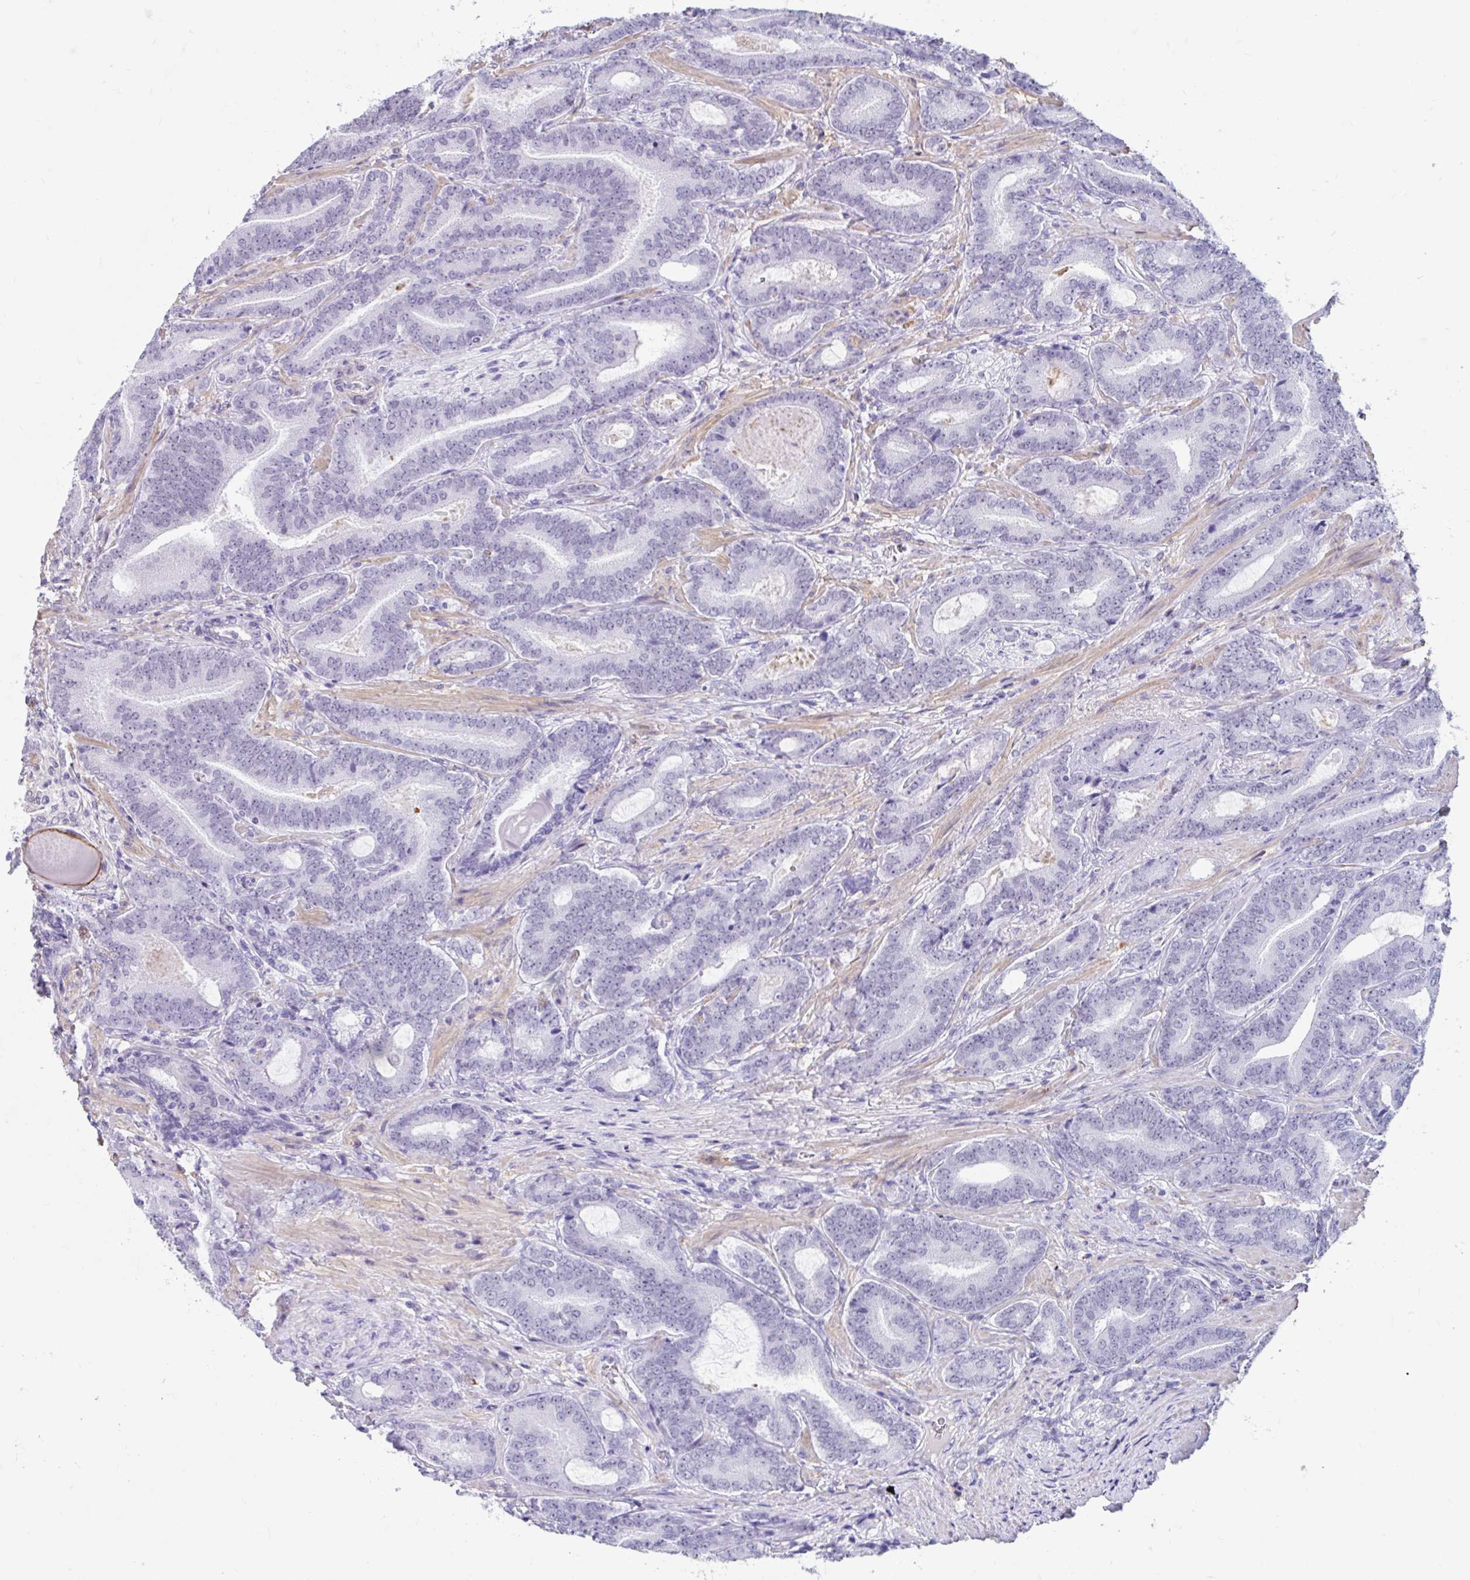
{"staining": {"intensity": "negative", "quantity": "none", "location": "none"}, "tissue": "prostate cancer", "cell_type": "Tumor cells", "image_type": "cancer", "snomed": [{"axis": "morphology", "description": "Adenocarcinoma, High grade"}, {"axis": "topography", "description": "Prostate"}], "caption": "Immunohistochemical staining of human high-grade adenocarcinoma (prostate) shows no significant expression in tumor cells.", "gene": "DCAF17", "patient": {"sex": "male", "age": 62}}